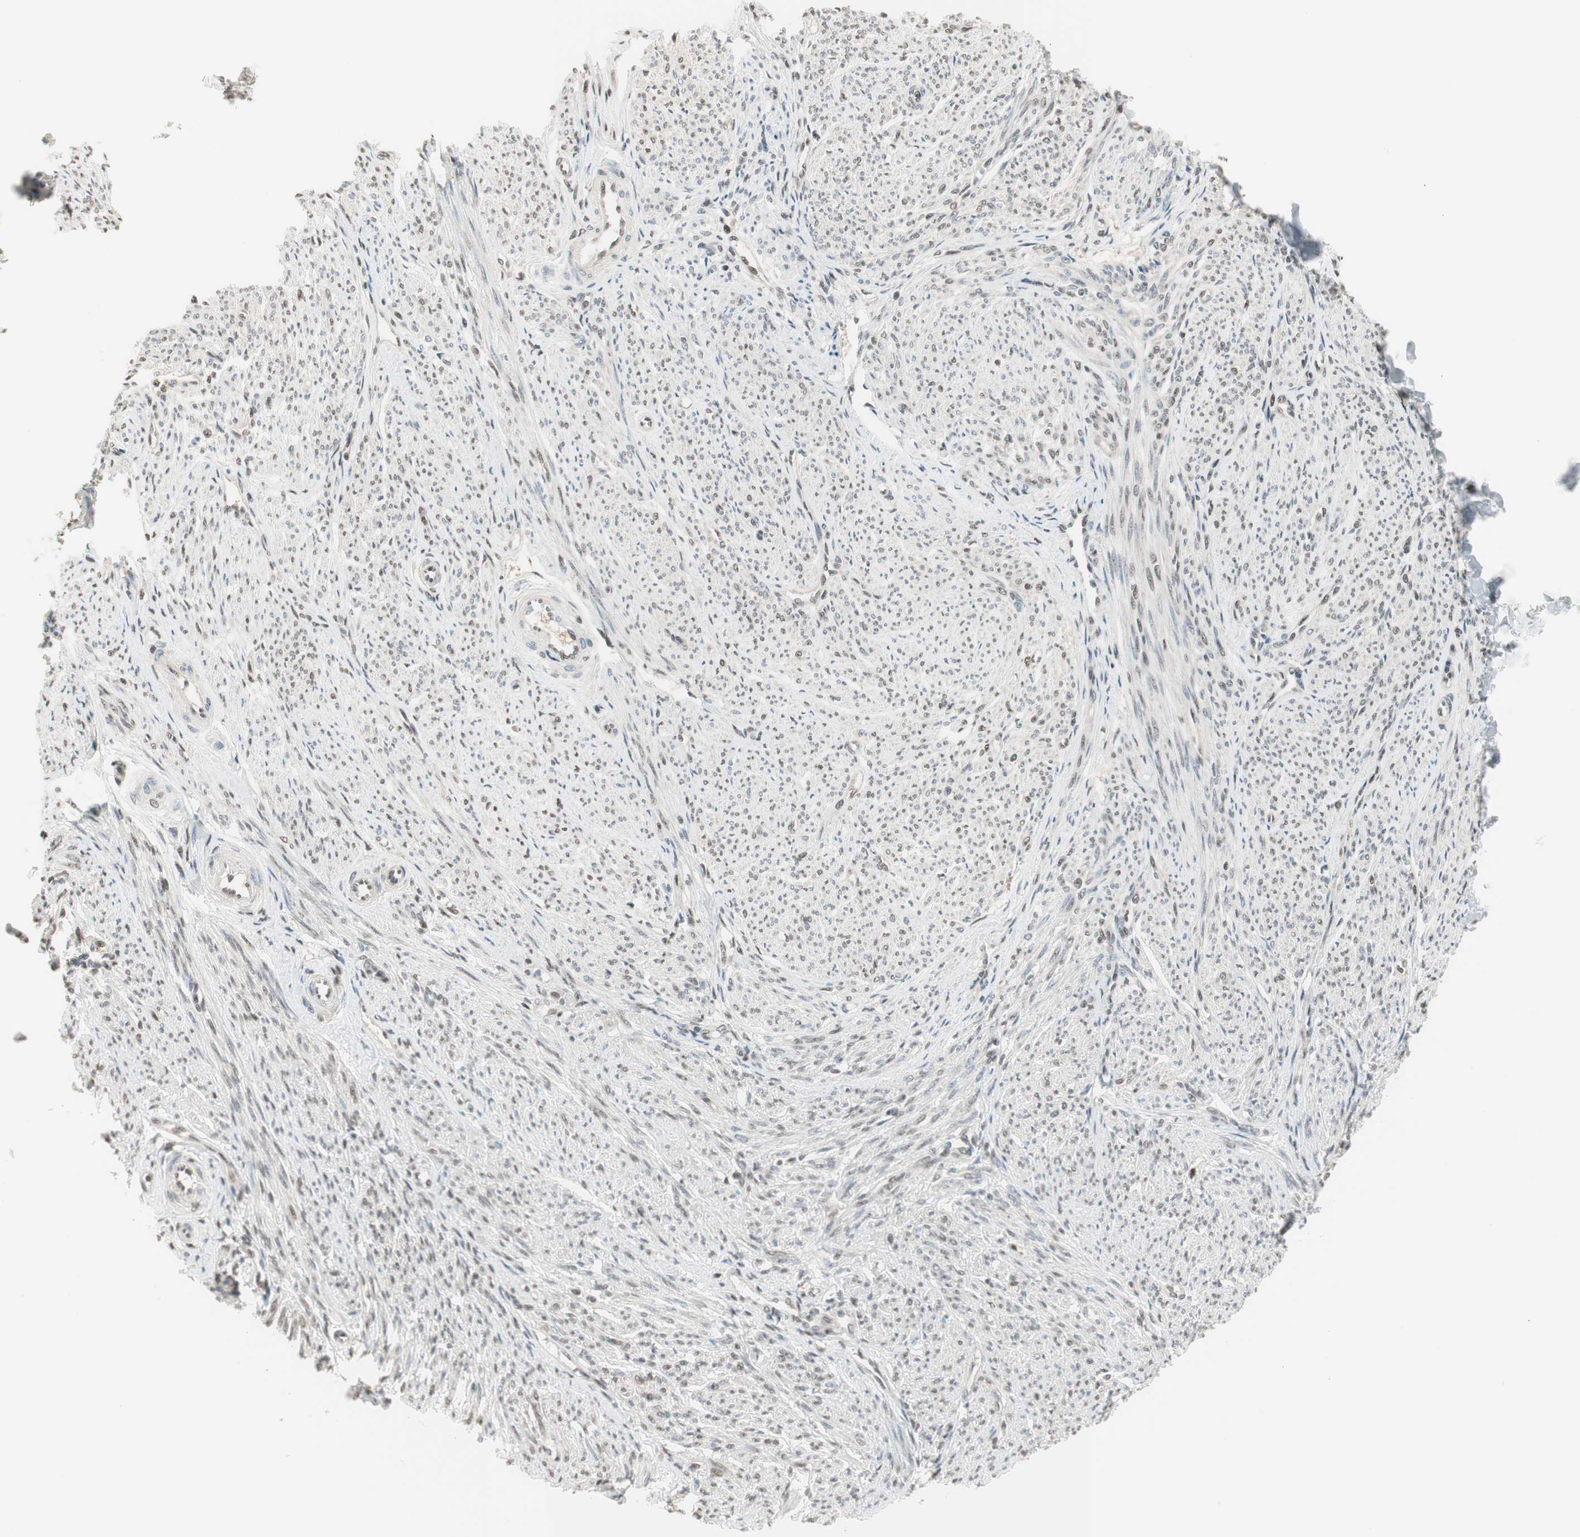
{"staining": {"intensity": "weak", "quantity": "25%-75%", "location": "nuclear"}, "tissue": "smooth muscle", "cell_type": "Smooth muscle cells", "image_type": "normal", "snomed": [{"axis": "morphology", "description": "Normal tissue, NOS"}, {"axis": "topography", "description": "Smooth muscle"}], "caption": "IHC (DAB) staining of normal smooth muscle demonstrates weak nuclear protein positivity in approximately 25%-75% of smooth muscle cells.", "gene": "LONP2", "patient": {"sex": "female", "age": 65}}